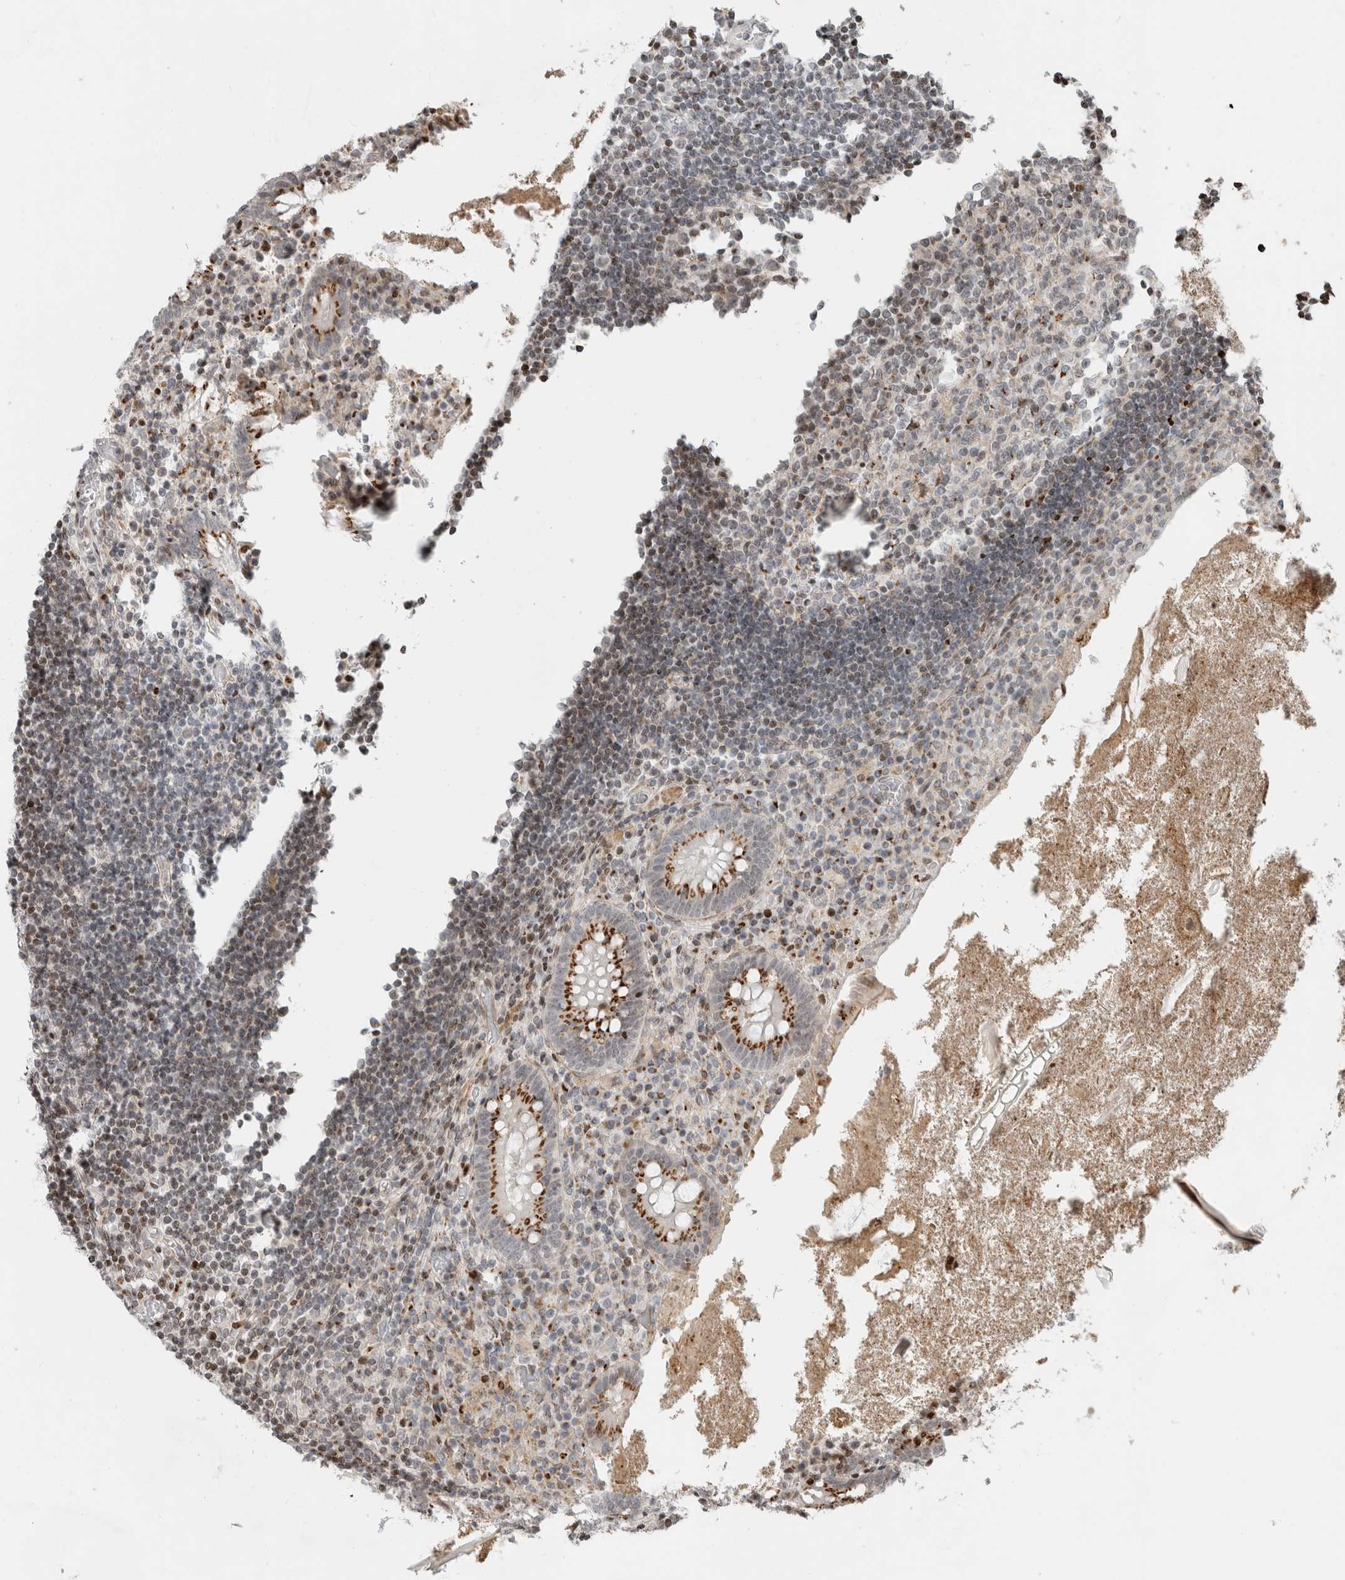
{"staining": {"intensity": "strong", "quantity": ">75%", "location": "cytoplasmic/membranous,nuclear"}, "tissue": "appendix", "cell_type": "Glandular cells", "image_type": "normal", "snomed": [{"axis": "morphology", "description": "Normal tissue, NOS"}, {"axis": "topography", "description": "Appendix"}], "caption": "Protein staining exhibits strong cytoplasmic/membranous,nuclear expression in approximately >75% of glandular cells in normal appendix. The protein is shown in brown color, while the nuclei are stained blue.", "gene": "GINS4", "patient": {"sex": "female", "age": 17}}